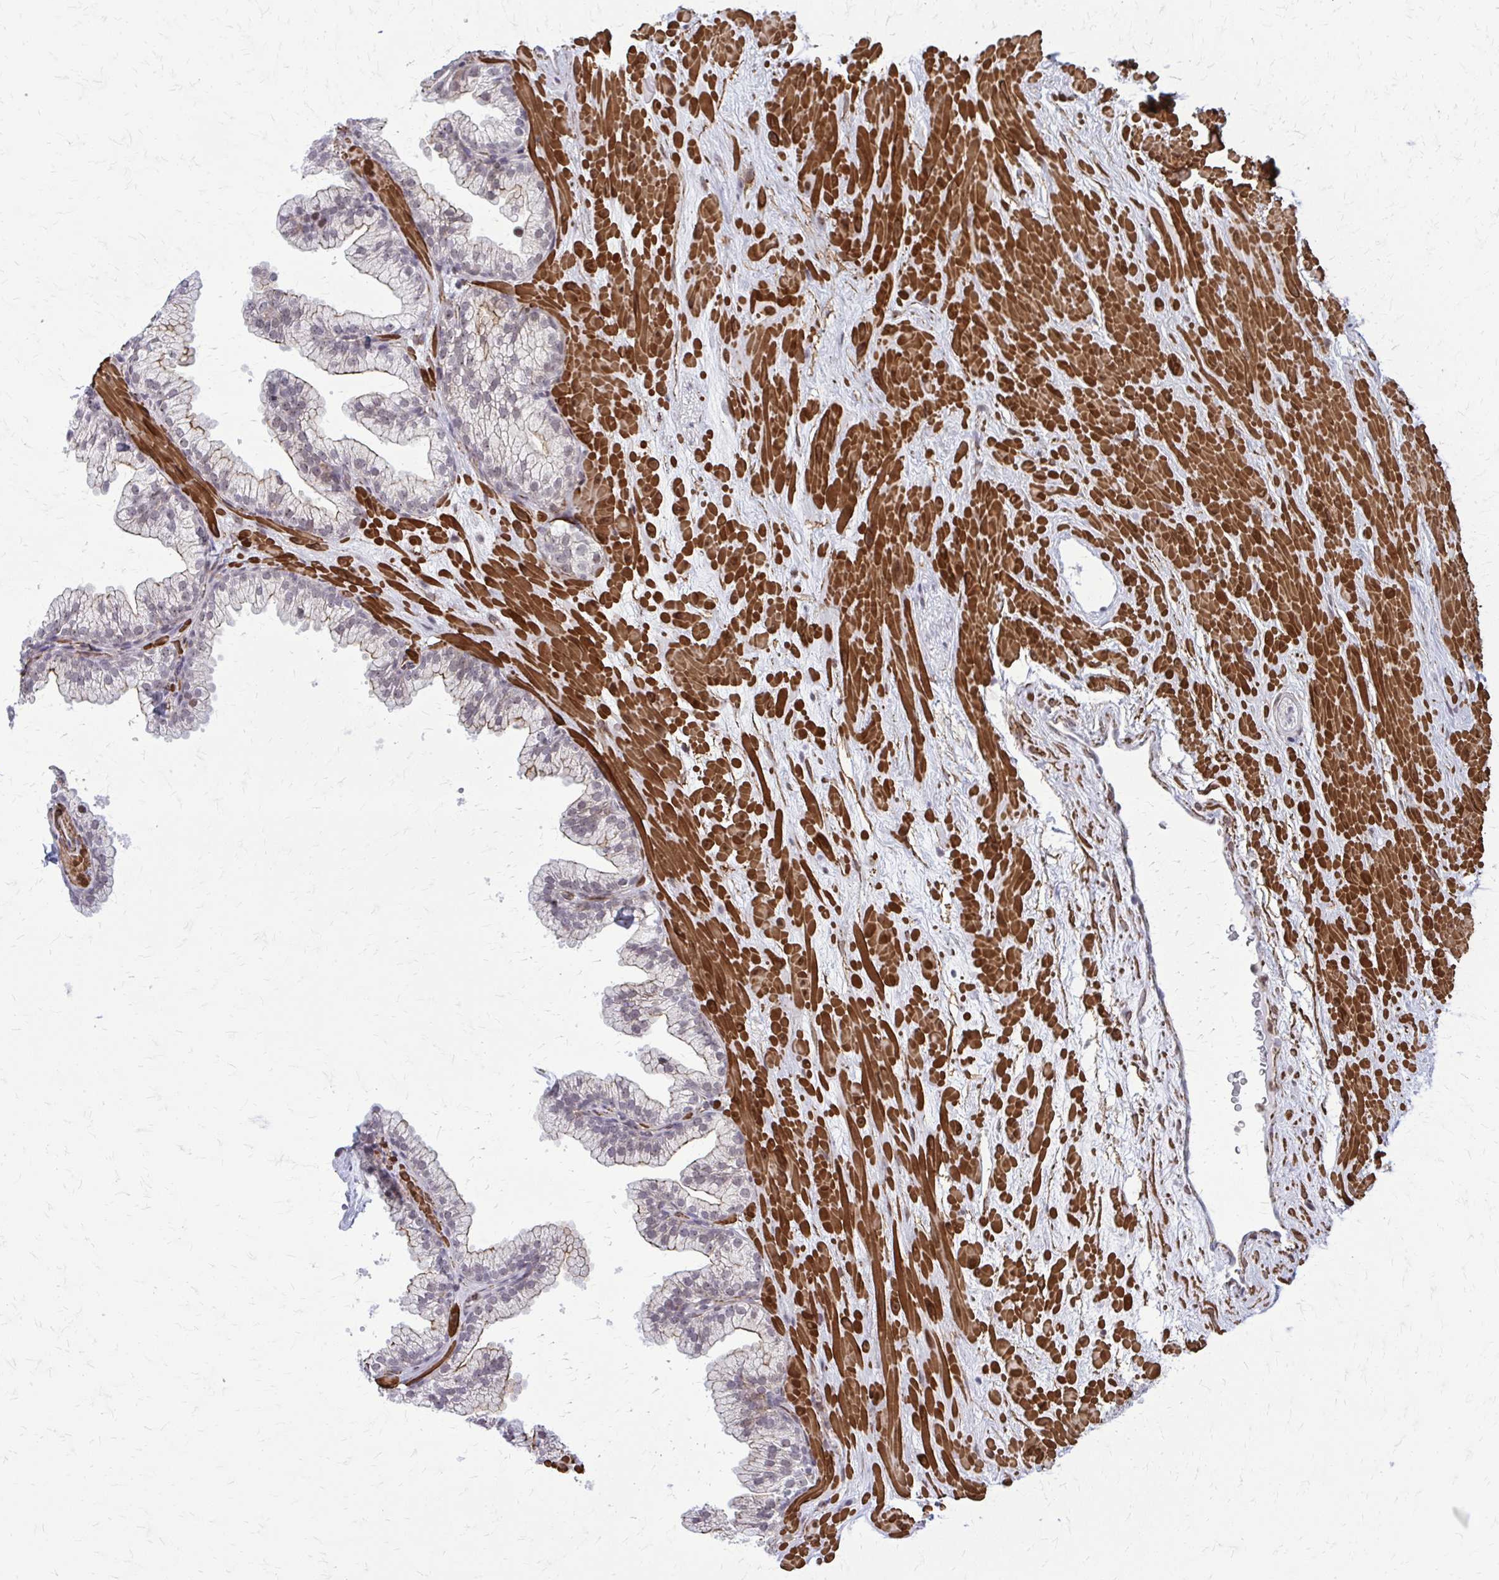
{"staining": {"intensity": "weak", "quantity": "<25%", "location": "cytoplasmic/membranous,nuclear"}, "tissue": "prostate", "cell_type": "Glandular cells", "image_type": "normal", "snomed": [{"axis": "morphology", "description": "Normal tissue, NOS"}, {"axis": "topography", "description": "Prostate"}, {"axis": "topography", "description": "Peripheral nerve tissue"}], "caption": "High magnification brightfield microscopy of benign prostate stained with DAB (3,3'-diaminobenzidine) (brown) and counterstained with hematoxylin (blue): glandular cells show no significant staining.", "gene": "NRBF2", "patient": {"sex": "male", "age": 61}}